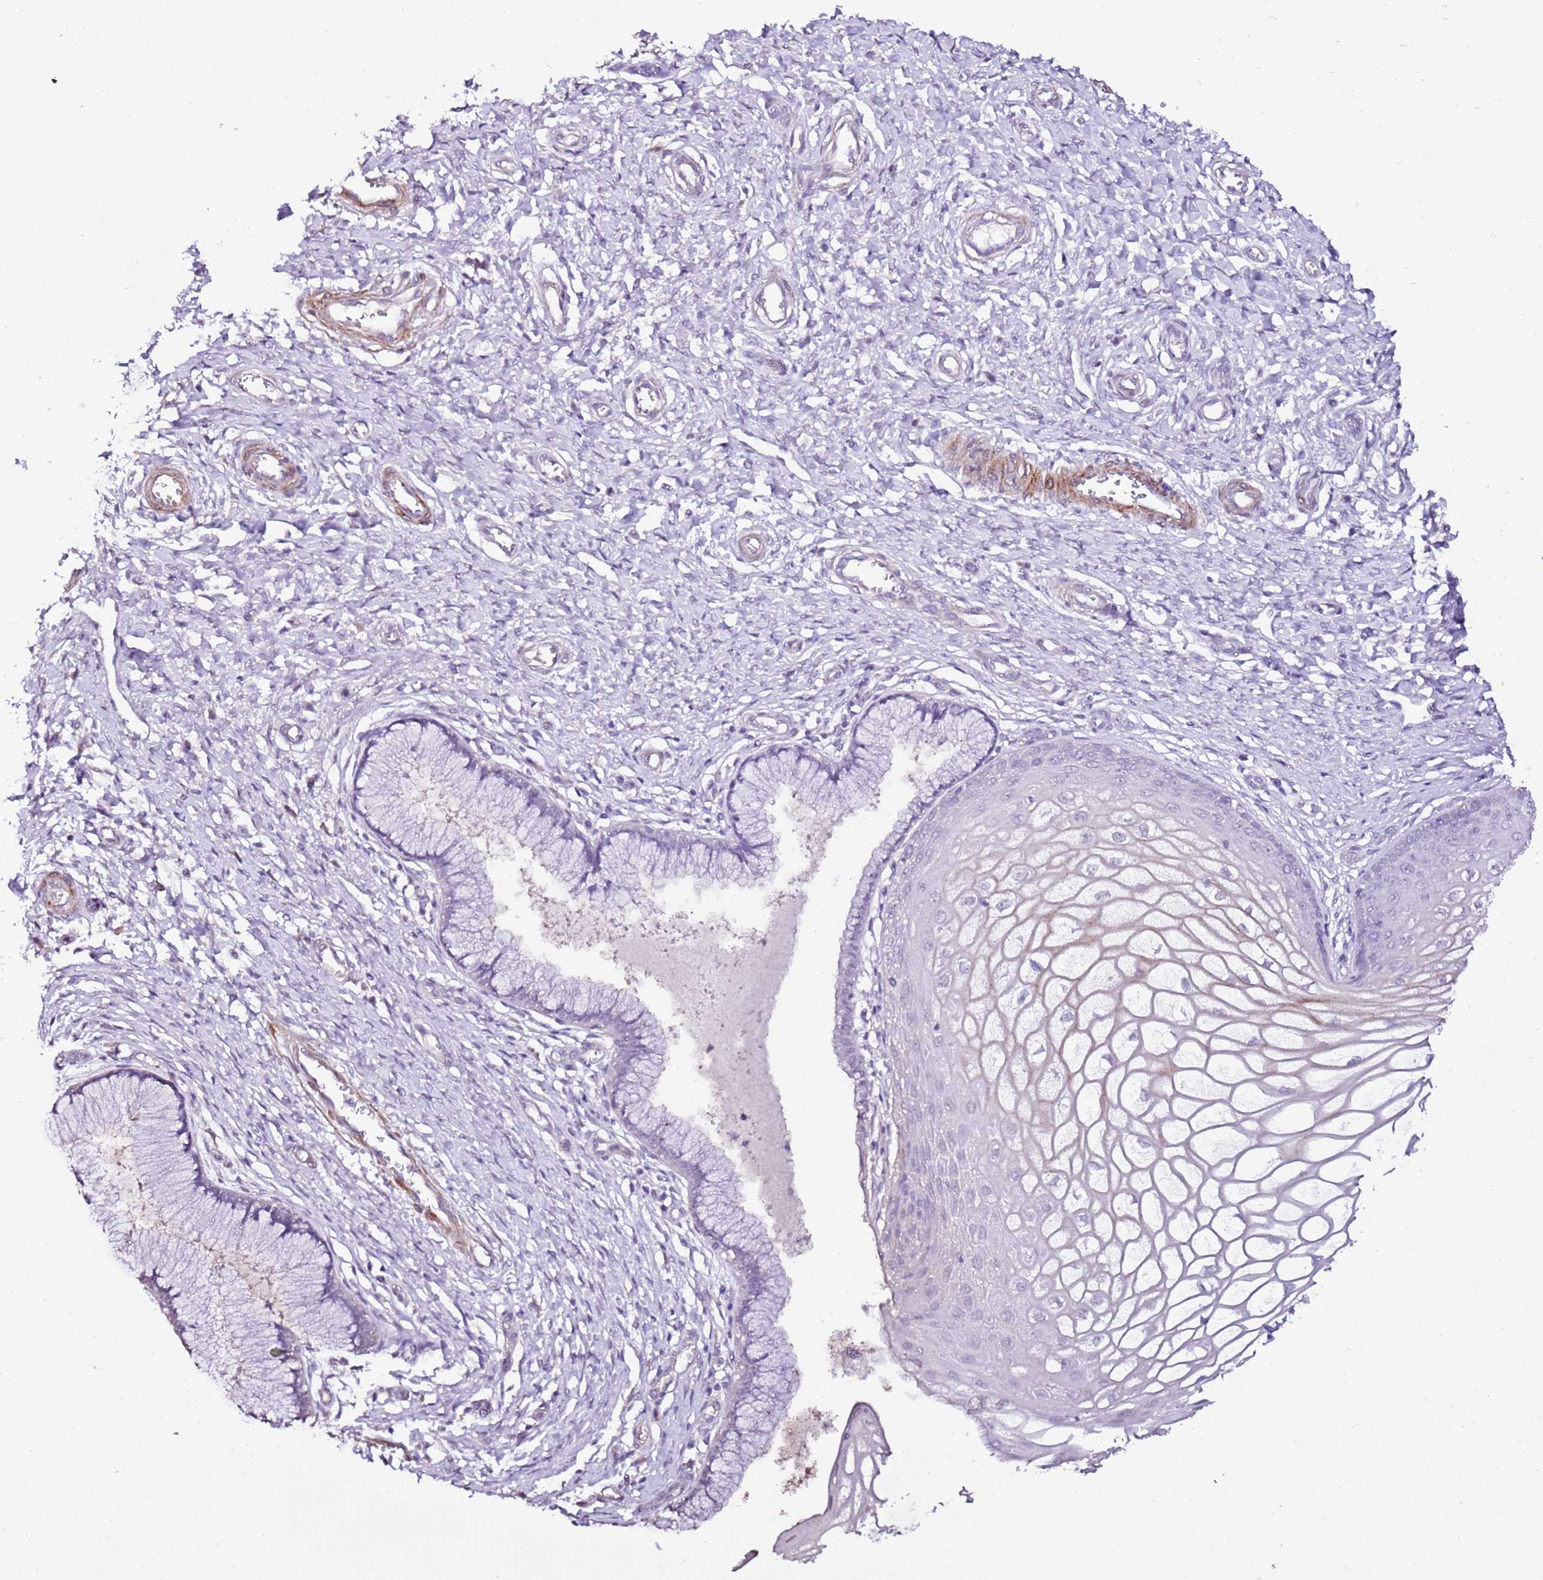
{"staining": {"intensity": "negative", "quantity": "none", "location": "none"}, "tissue": "cervix", "cell_type": "Glandular cells", "image_type": "normal", "snomed": [{"axis": "morphology", "description": "Normal tissue, NOS"}, {"axis": "topography", "description": "Cervix"}], "caption": "An immunohistochemistry micrograph of benign cervix is shown. There is no staining in glandular cells of cervix.", "gene": "ART5", "patient": {"sex": "female", "age": 55}}